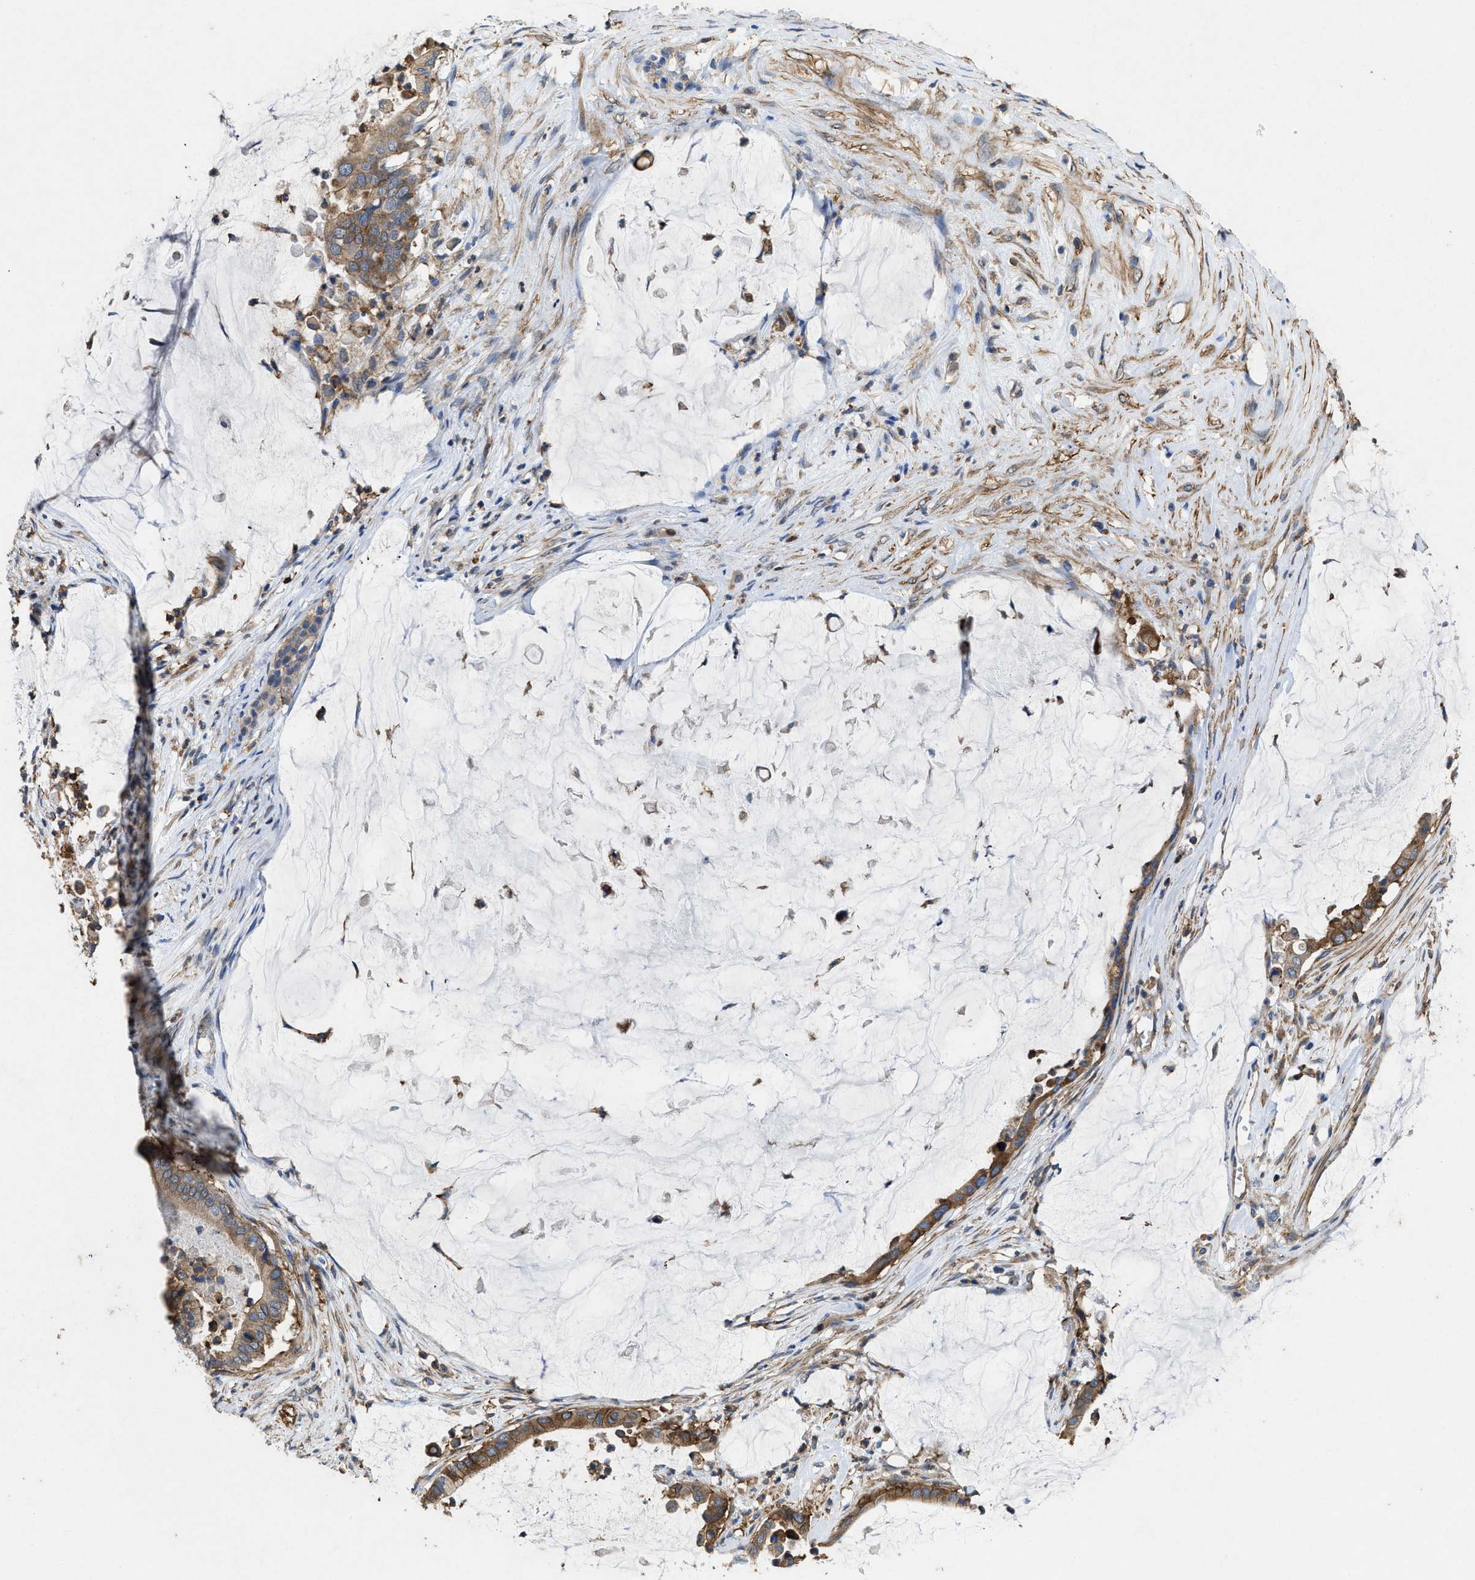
{"staining": {"intensity": "moderate", "quantity": ">75%", "location": "cytoplasmic/membranous"}, "tissue": "pancreatic cancer", "cell_type": "Tumor cells", "image_type": "cancer", "snomed": [{"axis": "morphology", "description": "Adenocarcinoma, NOS"}, {"axis": "topography", "description": "Pancreas"}], "caption": "High-magnification brightfield microscopy of pancreatic cancer stained with DAB (brown) and counterstained with hematoxylin (blue). tumor cells exhibit moderate cytoplasmic/membranous expression is present in approximately>75% of cells.", "gene": "LINGO2", "patient": {"sex": "male", "age": 41}}